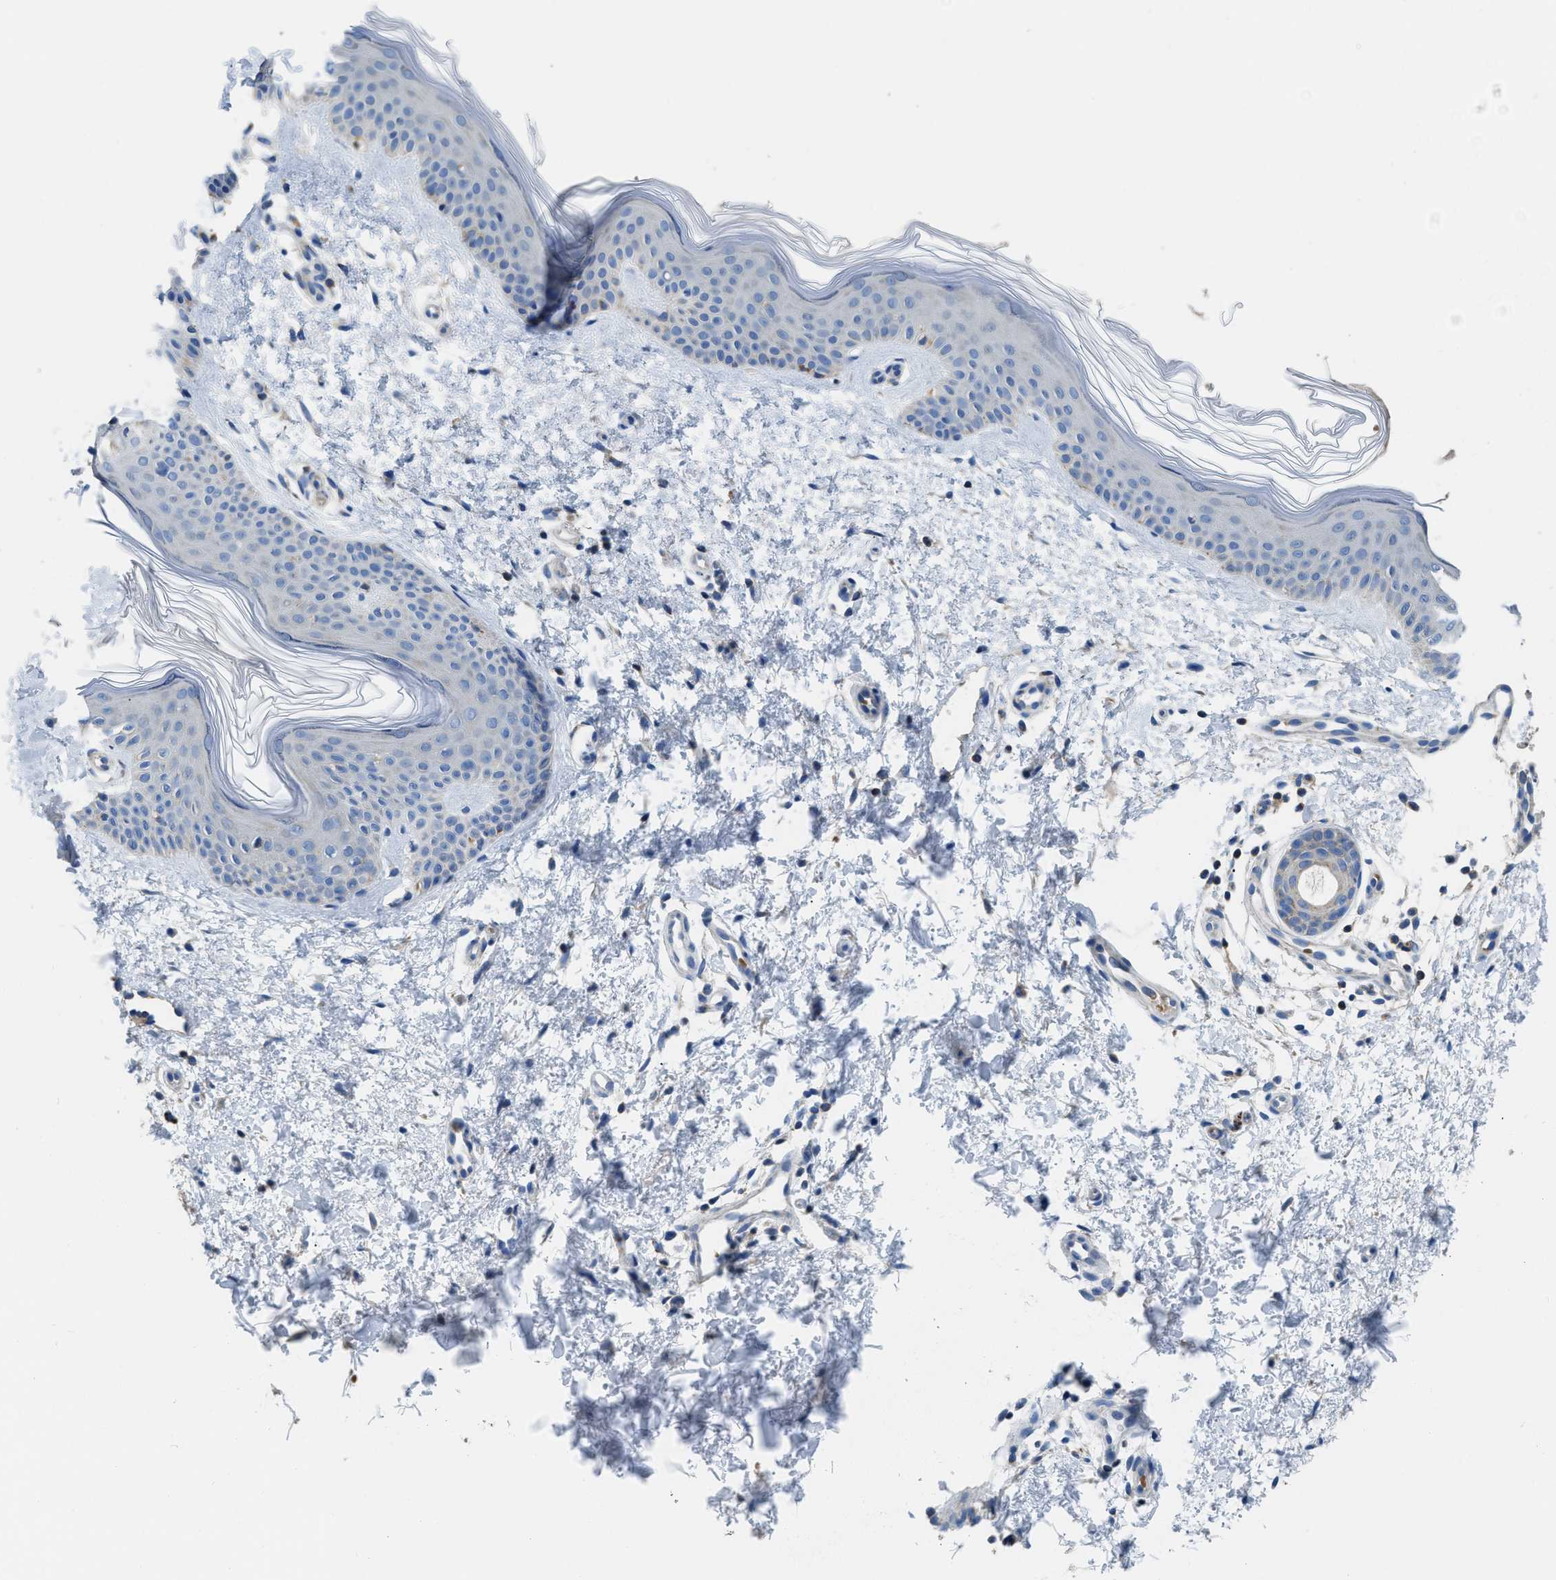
{"staining": {"intensity": "negative", "quantity": "none", "location": "none"}, "tissue": "skin", "cell_type": "Fibroblasts", "image_type": "normal", "snomed": [{"axis": "morphology", "description": "Normal tissue, NOS"}, {"axis": "morphology", "description": "Malignant melanoma, NOS"}, {"axis": "topography", "description": "Skin"}], "caption": "DAB (3,3'-diaminobenzidine) immunohistochemical staining of unremarkable human skin displays no significant staining in fibroblasts. (DAB IHC with hematoxylin counter stain).", "gene": "SLC25A13", "patient": {"sex": "male", "age": 83}}